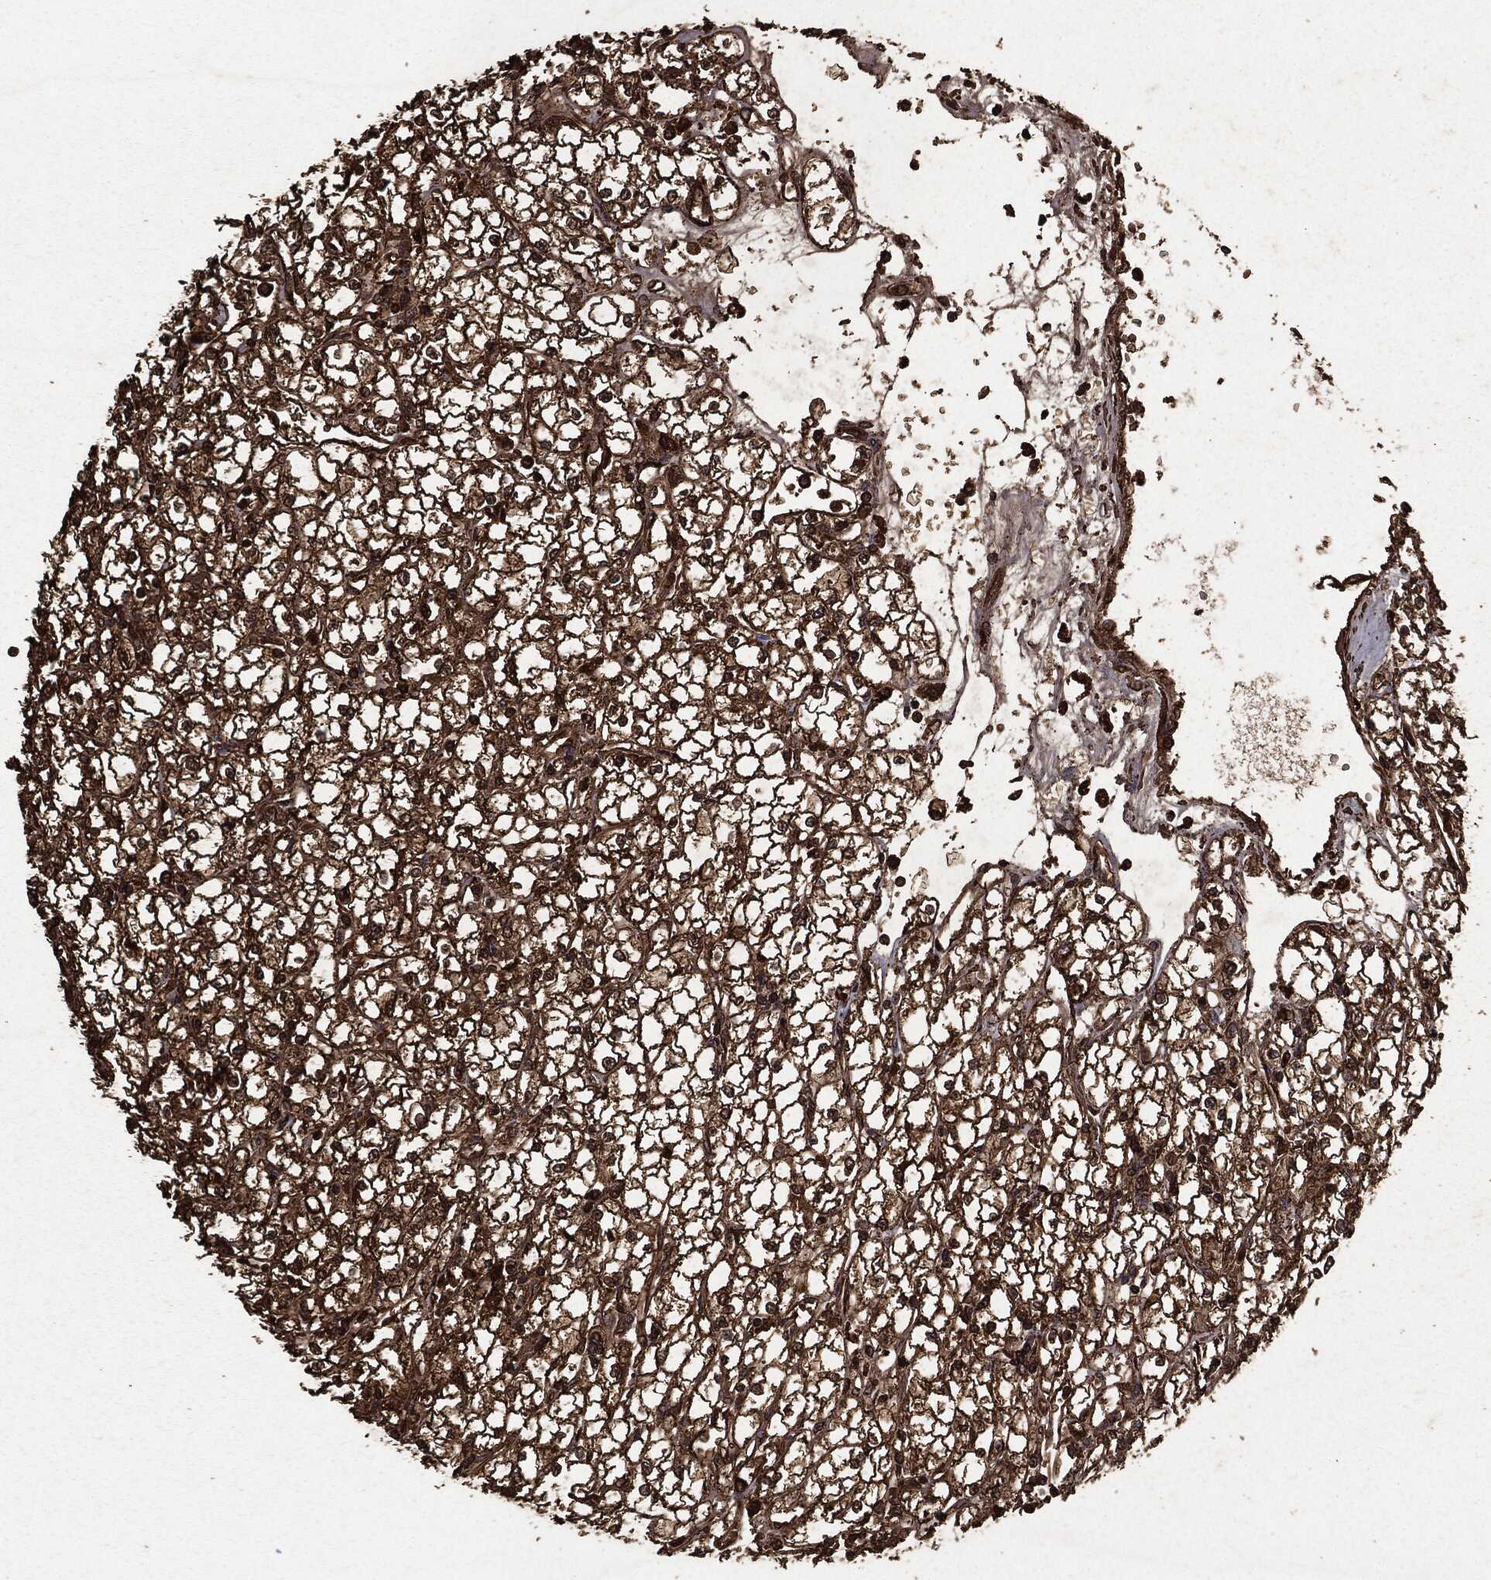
{"staining": {"intensity": "strong", "quantity": ">75%", "location": "cytoplasmic/membranous"}, "tissue": "renal cancer", "cell_type": "Tumor cells", "image_type": "cancer", "snomed": [{"axis": "morphology", "description": "Adenocarcinoma, NOS"}, {"axis": "topography", "description": "Kidney"}], "caption": "Renal adenocarcinoma stained for a protein (brown) reveals strong cytoplasmic/membranous positive expression in approximately >75% of tumor cells.", "gene": "ARAF", "patient": {"sex": "male", "age": 67}}